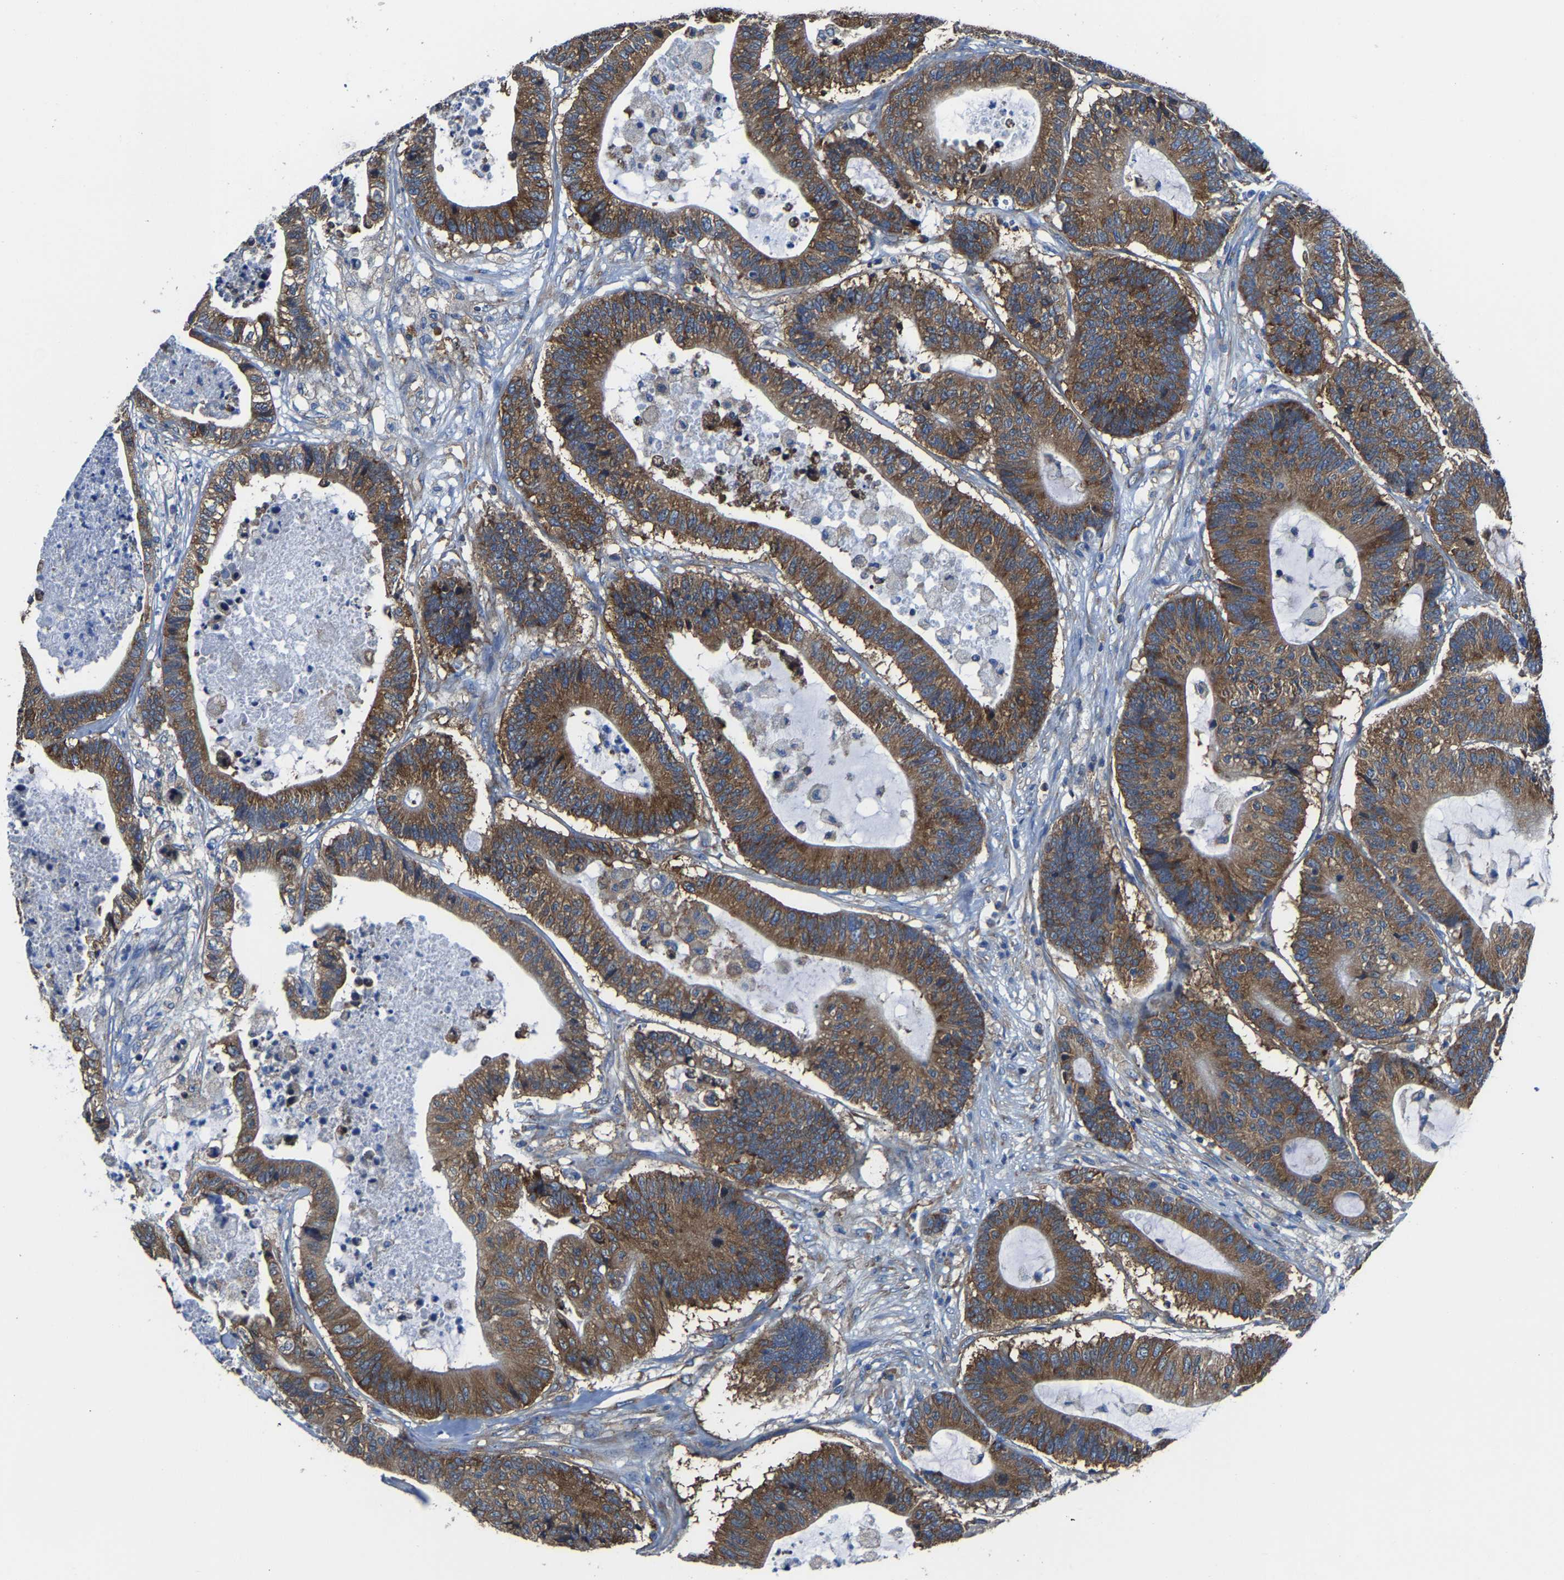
{"staining": {"intensity": "strong", "quantity": ">75%", "location": "cytoplasmic/membranous"}, "tissue": "colorectal cancer", "cell_type": "Tumor cells", "image_type": "cancer", "snomed": [{"axis": "morphology", "description": "Adenocarcinoma, NOS"}, {"axis": "topography", "description": "Colon"}], "caption": "Protein staining of colorectal adenocarcinoma tissue demonstrates strong cytoplasmic/membranous staining in approximately >75% of tumor cells. Immunohistochemistry stains the protein in brown and the nuclei are stained blue.", "gene": "G3BP2", "patient": {"sex": "female", "age": 84}}